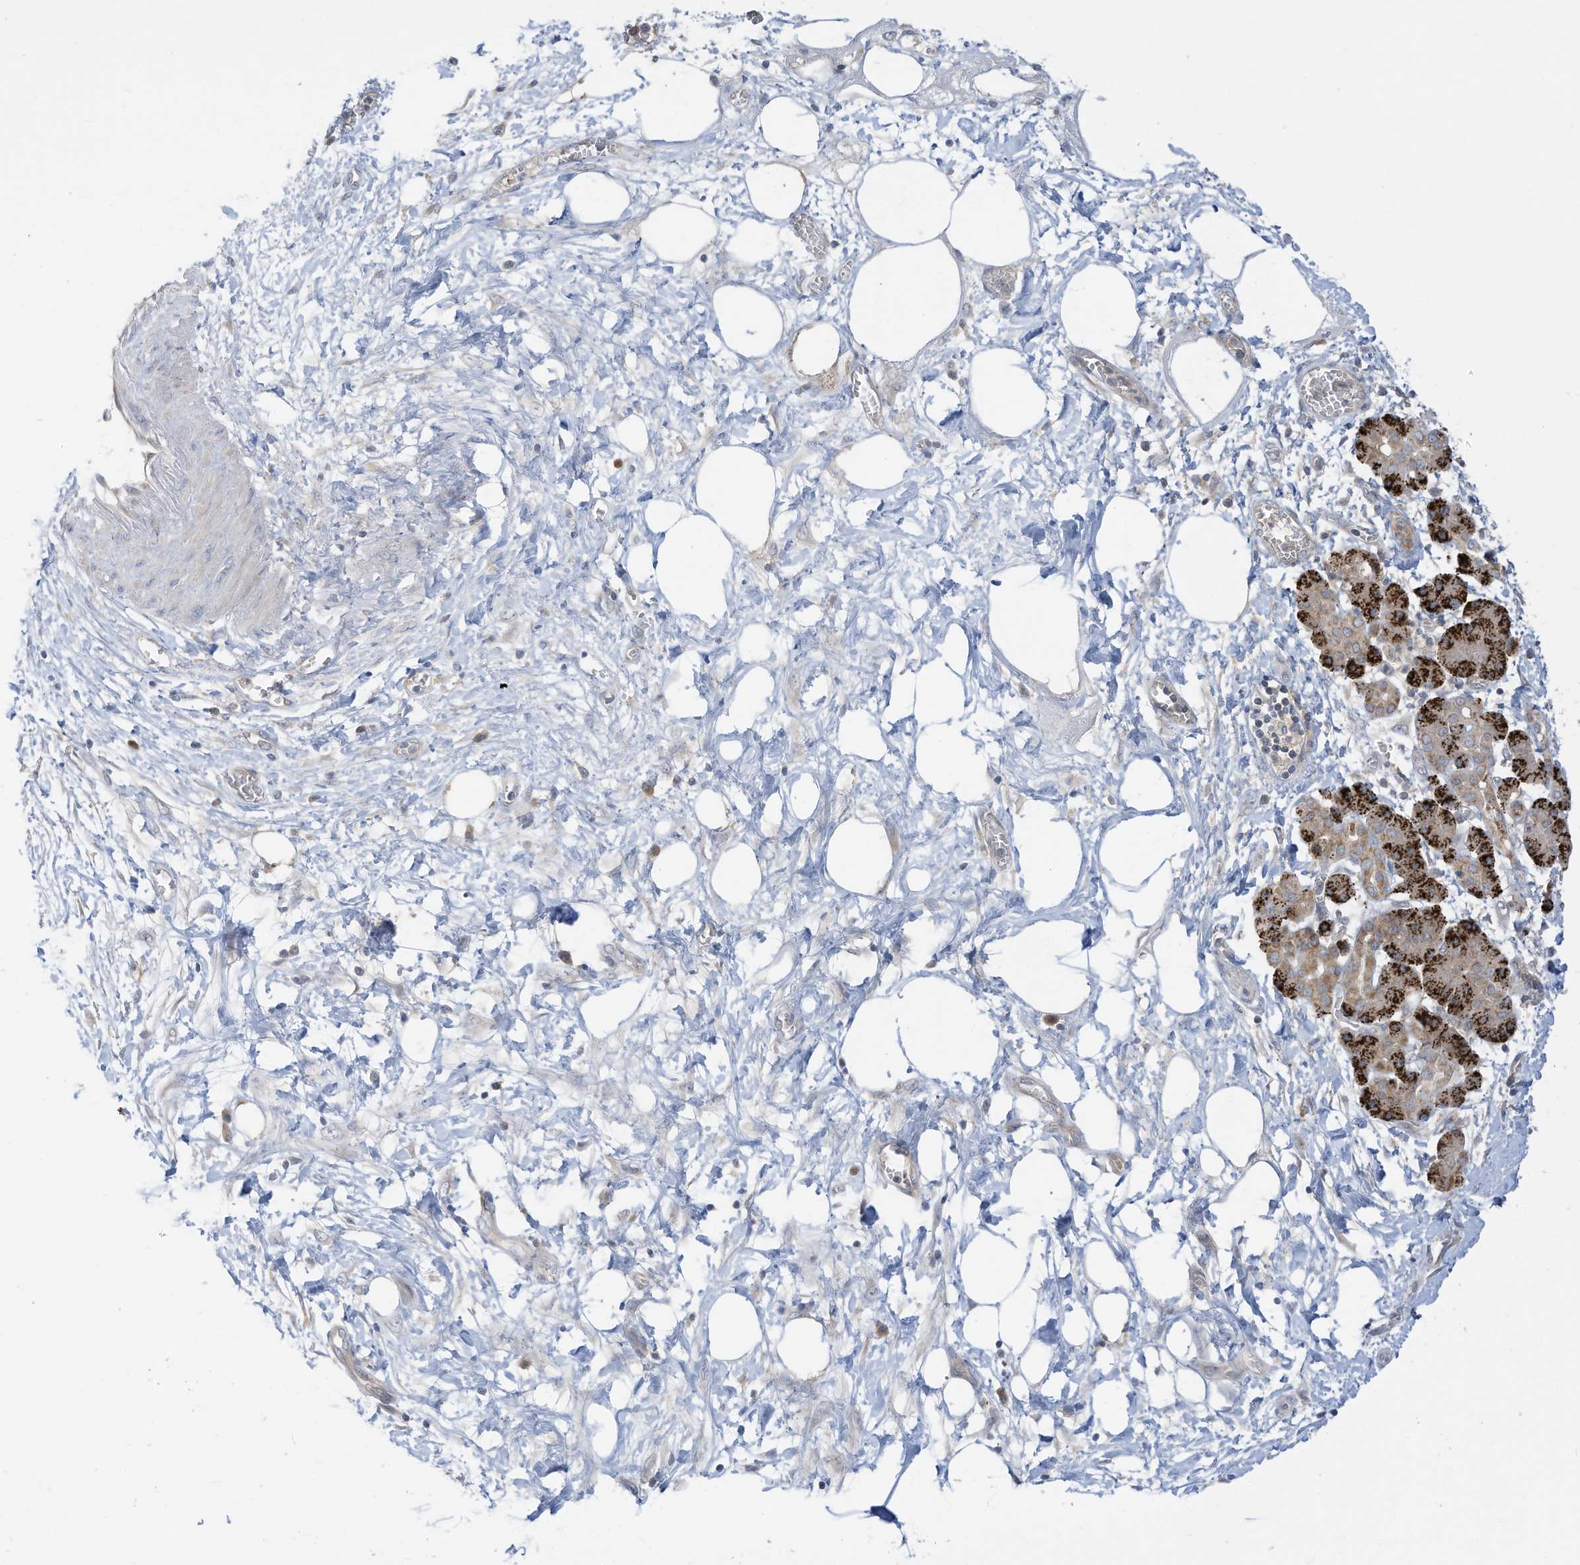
{"staining": {"intensity": "negative", "quantity": "none", "location": "none"}, "tissue": "pancreatic cancer", "cell_type": "Tumor cells", "image_type": "cancer", "snomed": [{"axis": "morphology", "description": "Adenocarcinoma, NOS"}, {"axis": "topography", "description": "Pancreas"}], "caption": "The immunohistochemistry (IHC) histopathology image has no significant expression in tumor cells of pancreatic cancer (adenocarcinoma) tissue.", "gene": "LRRN2", "patient": {"sex": "male", "age": 70}}